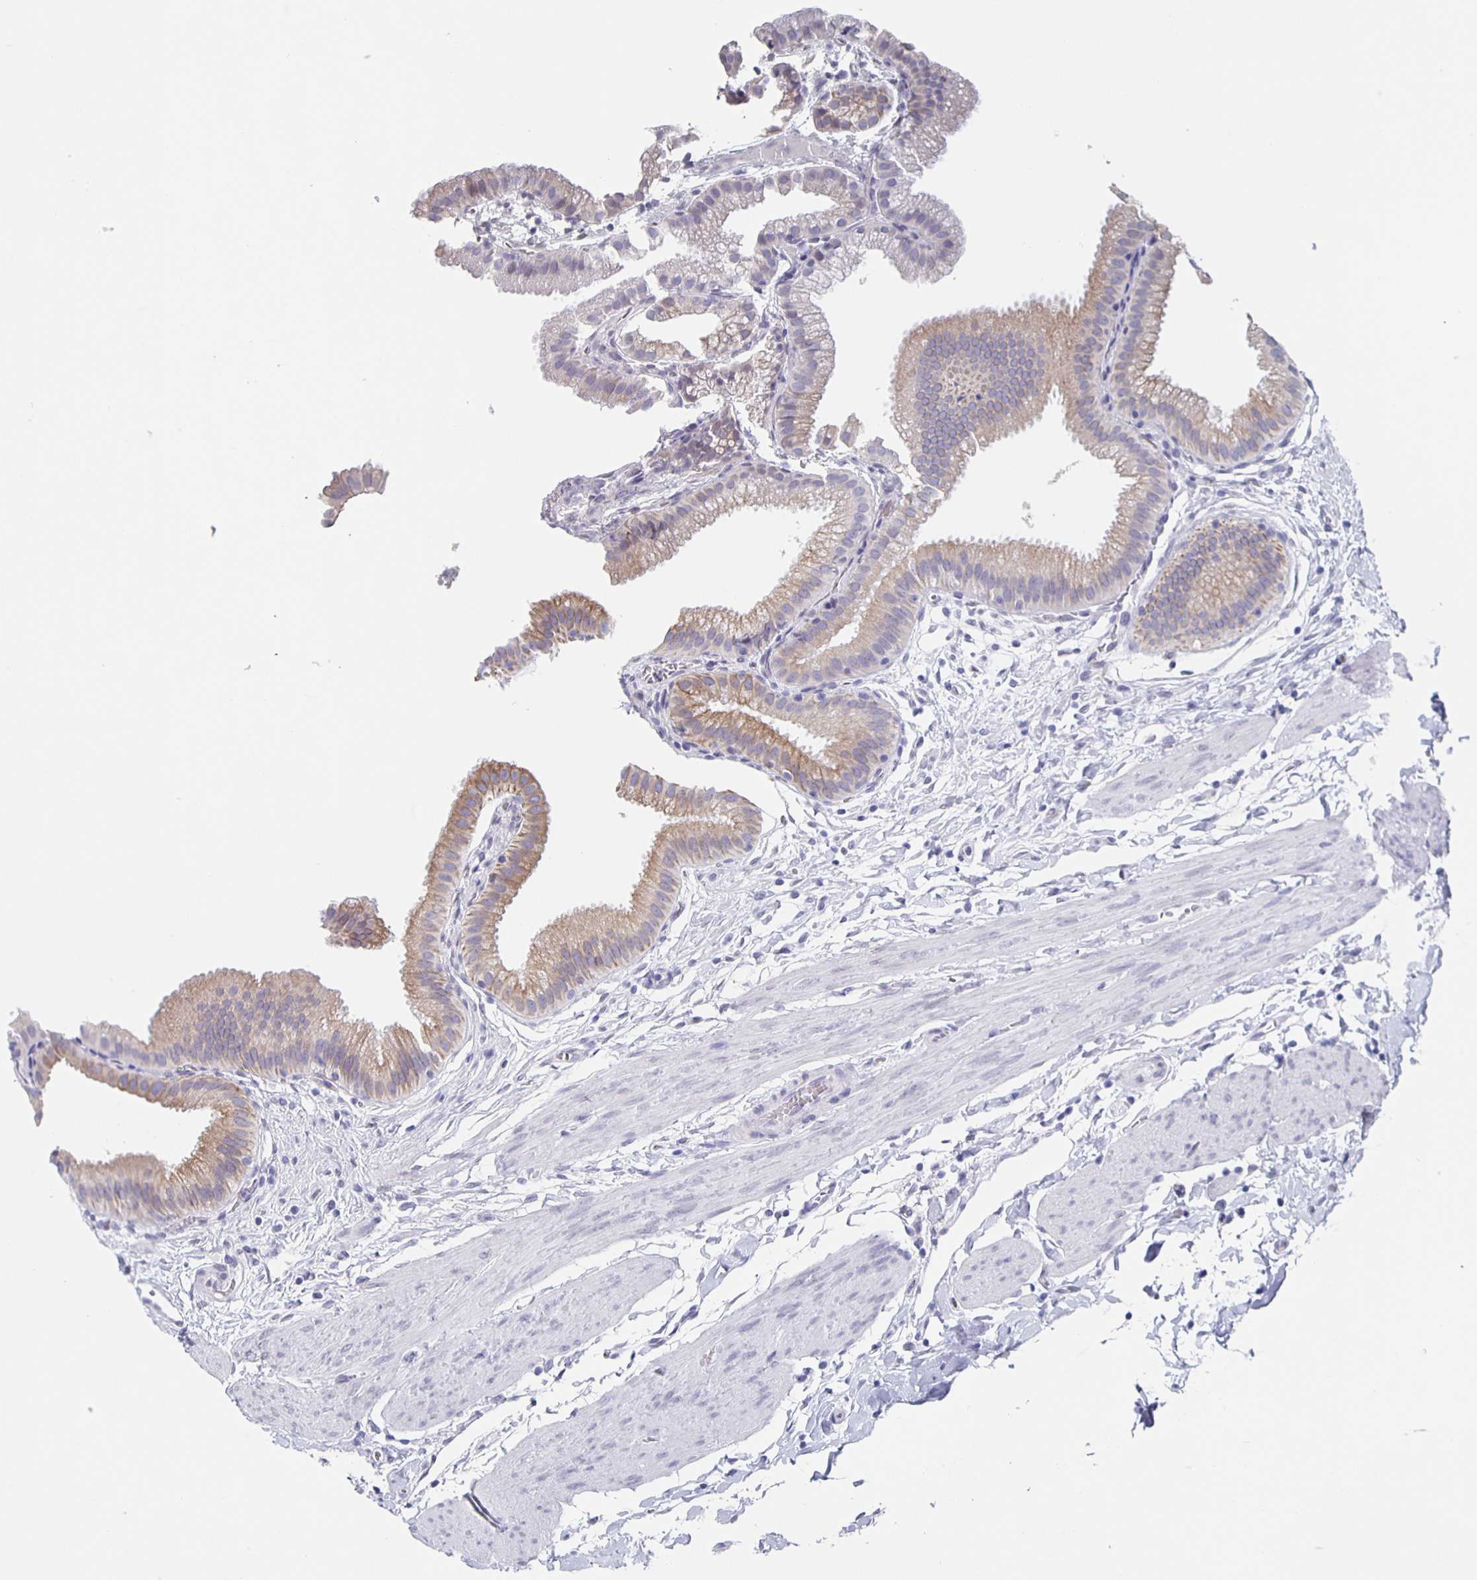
{"staining": {"intensity": "moderate", "quantity": "25%-75%", "location": "cytoplasmic/membranous"}, "tissue": "gallbladder", "cell_type": "Glandular cells", "image_type": "normal", "snomed": [{"axis": "morphology", "description": "Normal tissue, NOS"}, {"axis": "topography", "description": "Gallbladder"}], "caption": "This is an image of immunohistochemistry (IHC) staining of normal gallbladder, which shows moderate expression in the cytoplasmic/membranous of glandular cells.", "gene": "CCDC17", "patient": {"sex": "female", "age": 63}}